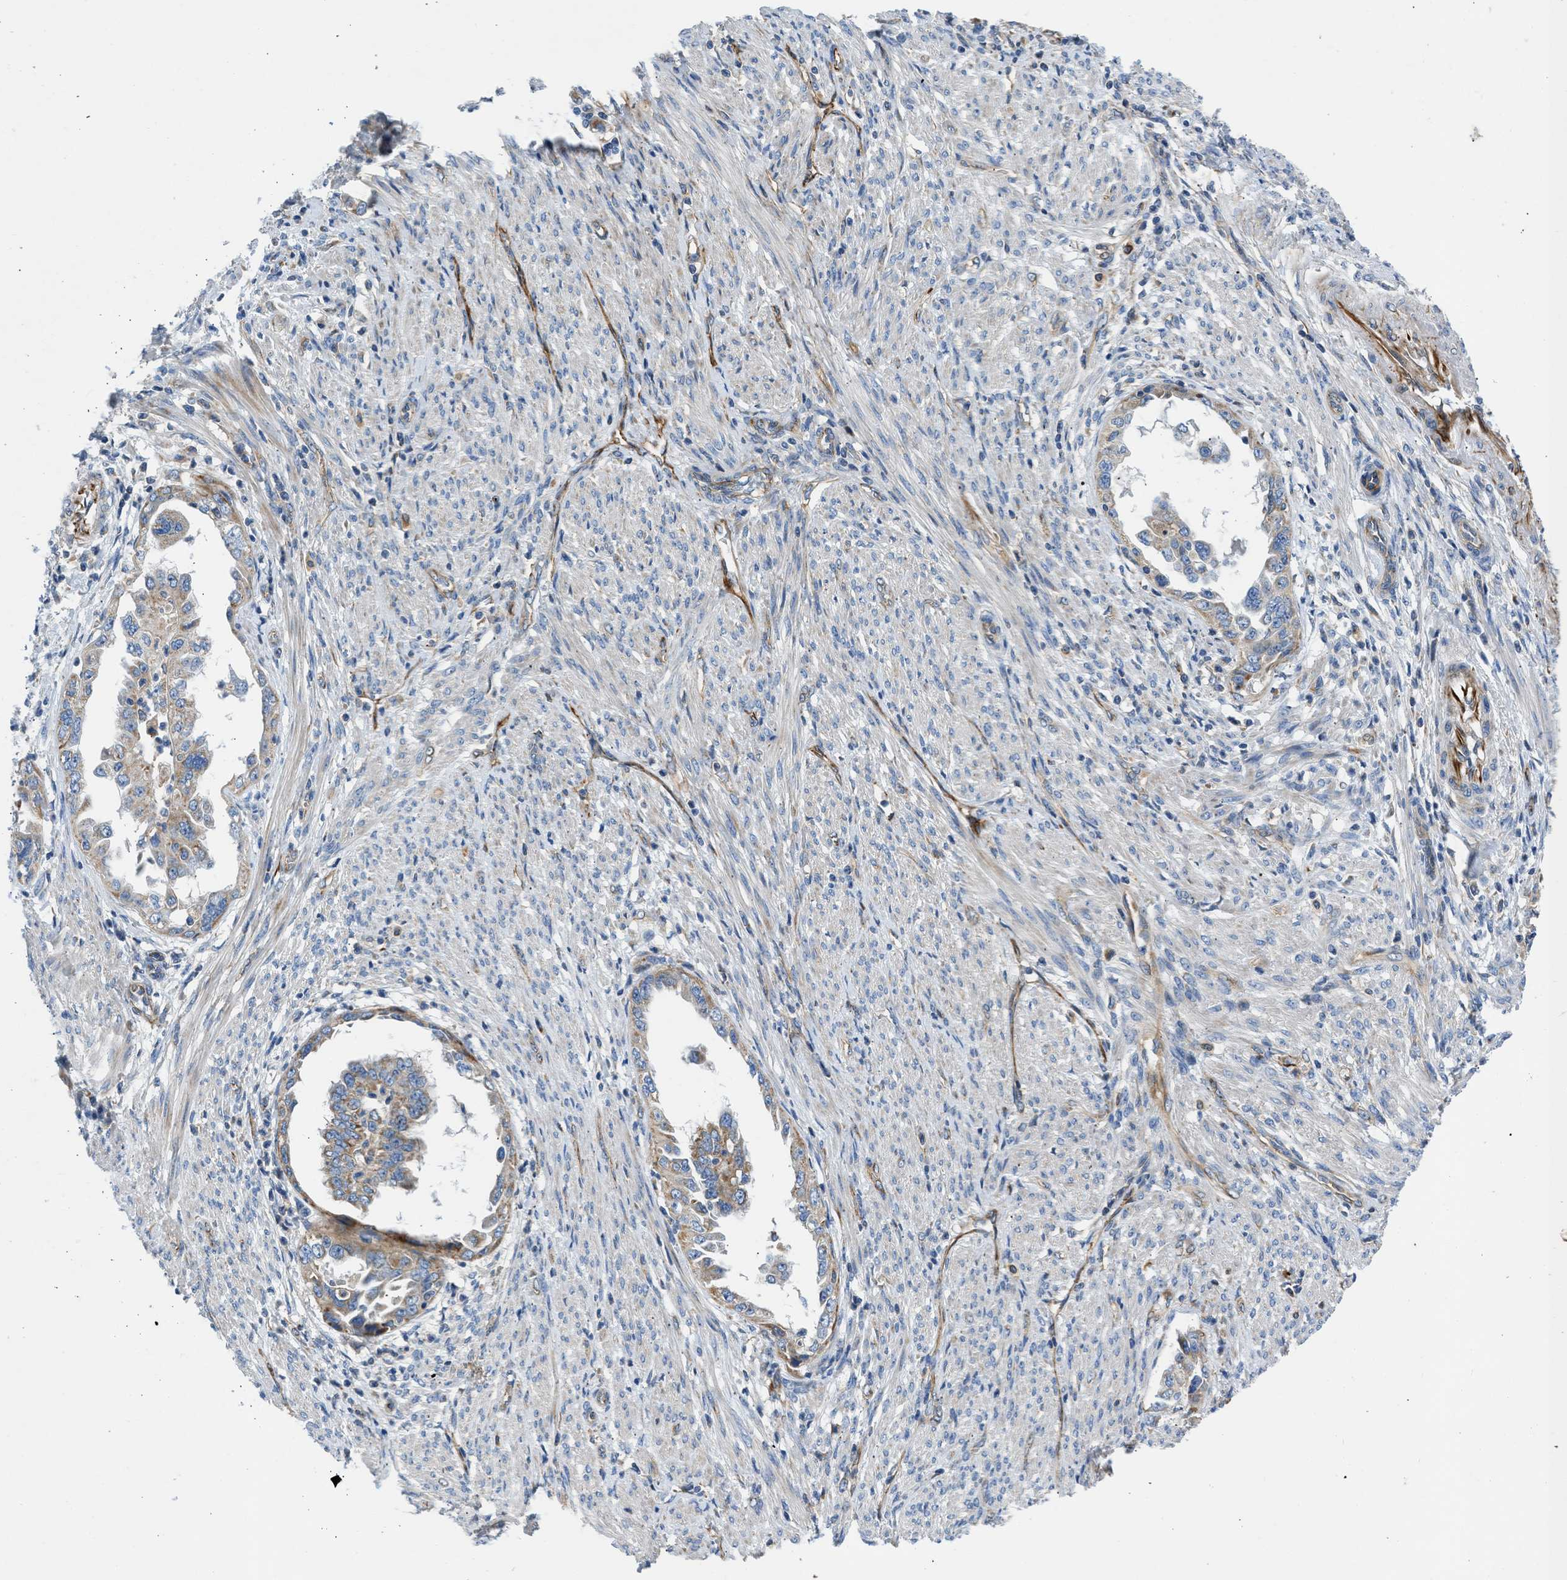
{"staining": {"intensity": "weak", "quantity": "25%-75%", "location": "cytoplasmic/membranous"}, "tissue": "endometrial cancer", "cell_type": "Tumor cells", "image_type": "cancer", "snomed": [{"axis": "morphology", "description": "Adenocarcinoma, NOS"}, {"axis": "topography", "description": "Endometrium"}], "caption": "Immunohistochemistry (DAB (3,3'-diaminobenzidine)) staining of human endometrial adenocarcinoma reveals weak cytoplasmic/membranous protein expression in approximately 25%-75% of tumor cells. The protein of interest is shown in brown color, while the nuclei are stained blue.", "gene": "ULK4", "patient": {"sex": "female", "age": 85}}